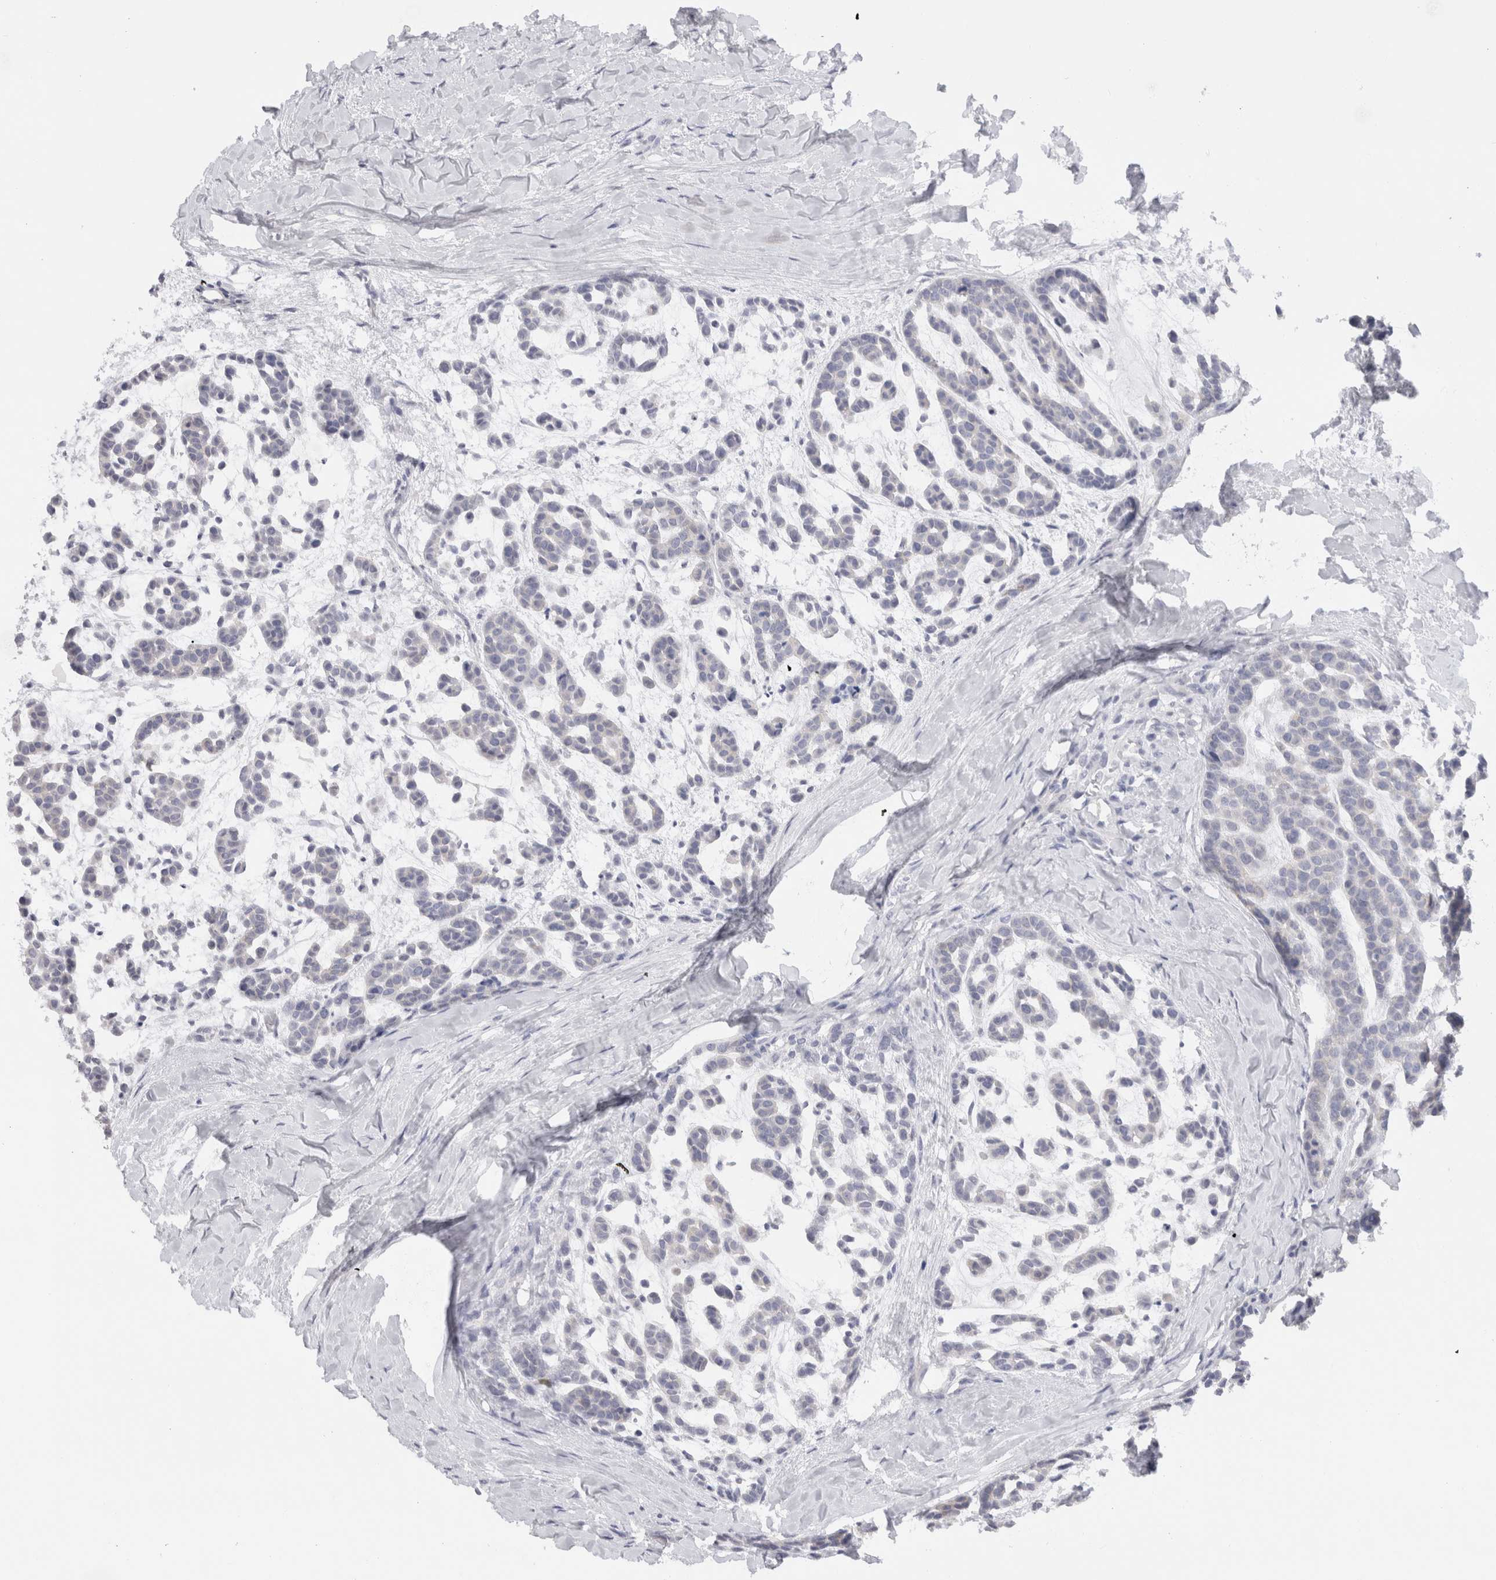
{"staining": {"intensity": "negative", "quantity": "none", "location": "none"}, "tissue": "head and neck cancer", "cell_type": "Tumor cells", "image_type": "cancer", "snomed": [{"axis": "morphology", "description": "Adenocarcinoma, NOS"}, {"axis": "morphology", "description": "Adenoma, NOS"}, {"axis": "topography", "description": "Head-Neck"}], "caption": "Immunohistochemical staining of human head and neck adenoma shows no significant staining in tumor cells.", "gene": "C9orf50", "patient": {"sex": "female", "age": 55}}